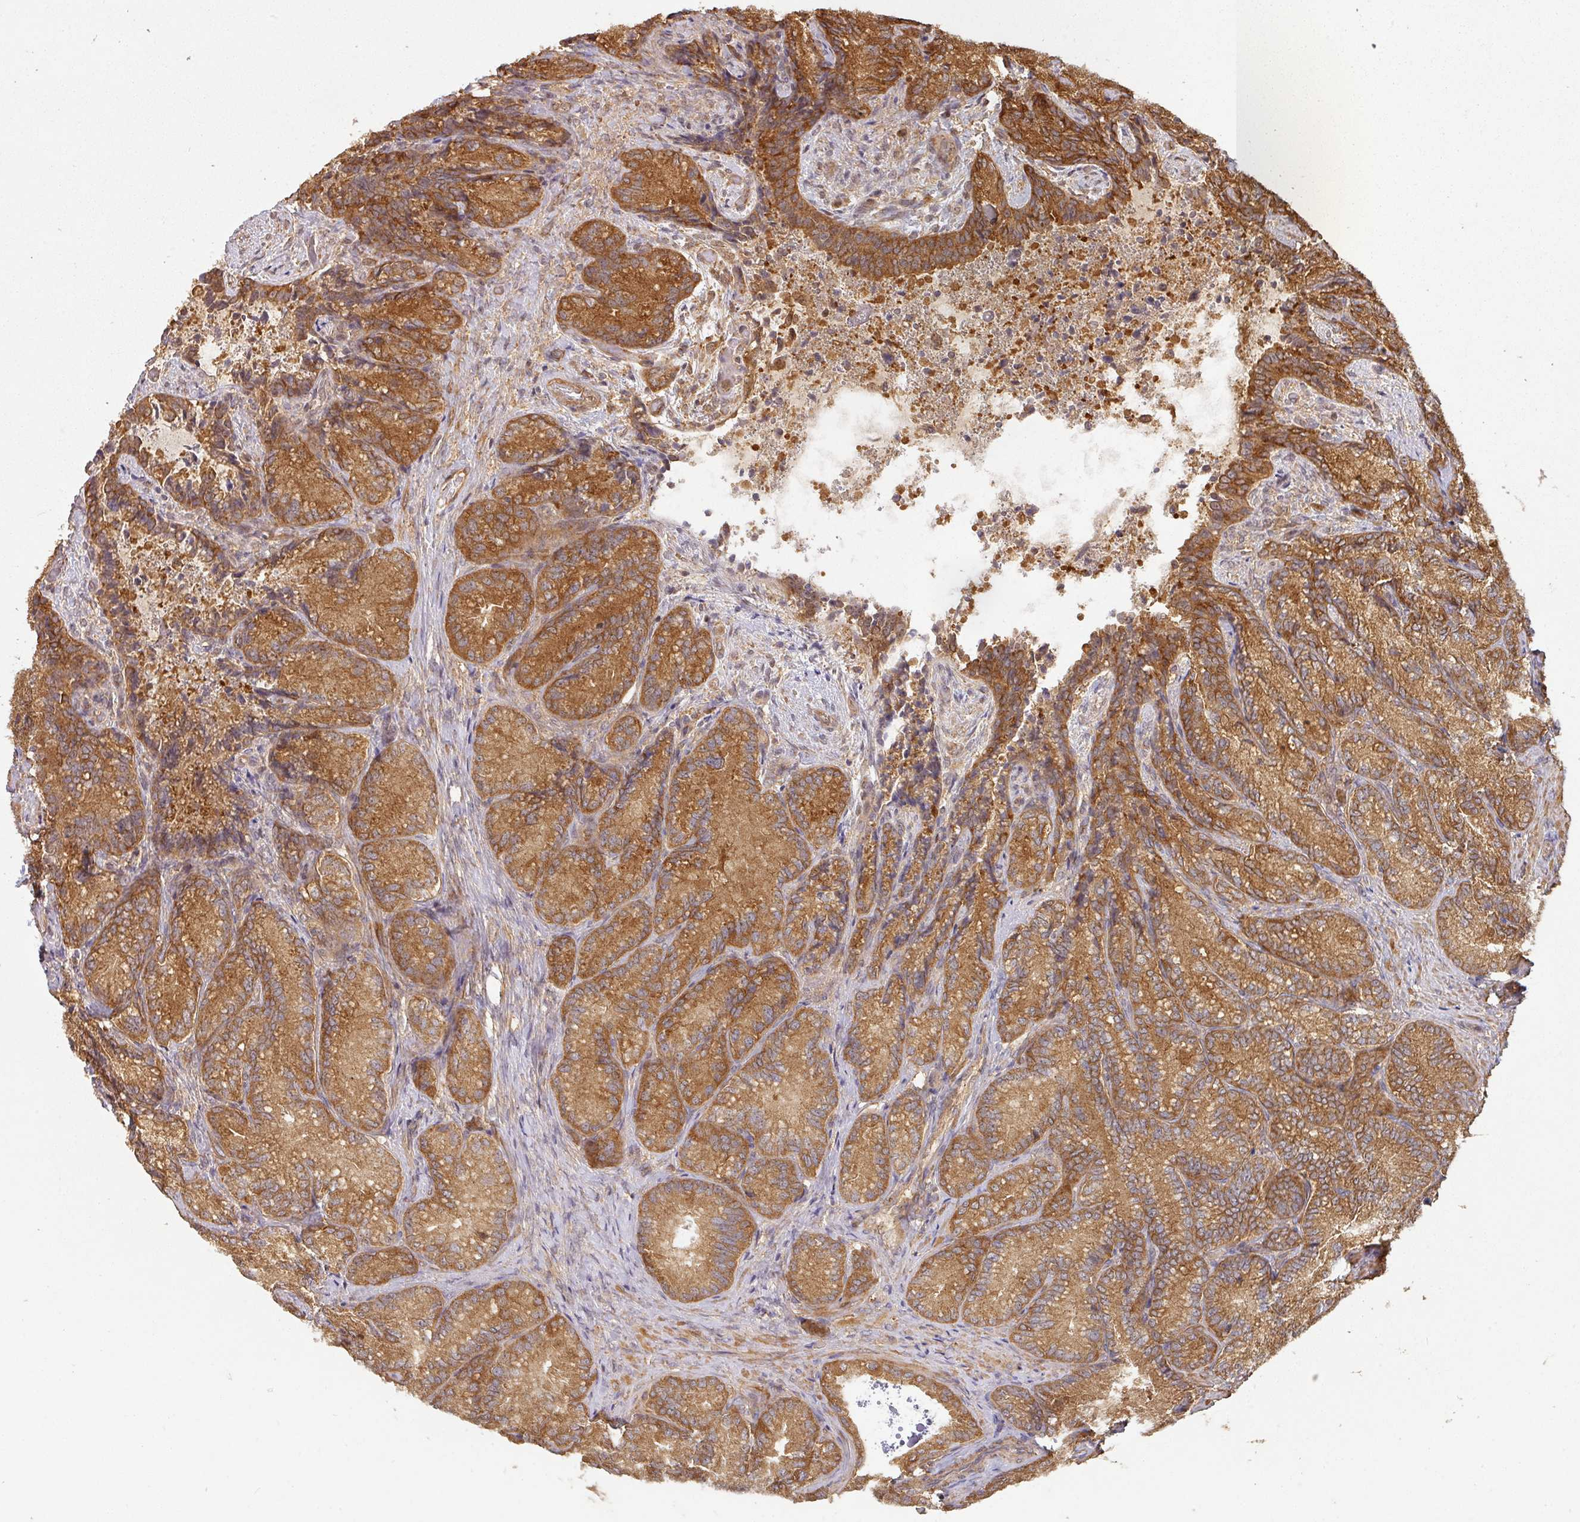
{"staining": {"intensity": "moderate", "quantity": ">75%", "location": "cytoplasmic/membranous"}, "tissue": "seminal vesicle", "cell_type": "Glandular cells", "image_type": "normal", "snomed": [{"axis": "morphology", "description": "Normal tissue, NOS"}, {"axis": "topography", "description": "Seminal veicle"}], "caption": "IHC histopathology image of benign seminal vesicle: seminal vesicle stained using IHC displays medium levels of moderate protein expression localized specifically in the cytoplasmic/membranous of glandular cells, appearing as a cytoplasmic/membranous brown color.", "gene": "ZNF322", "patient": {"sex": "male", "age": 58}}